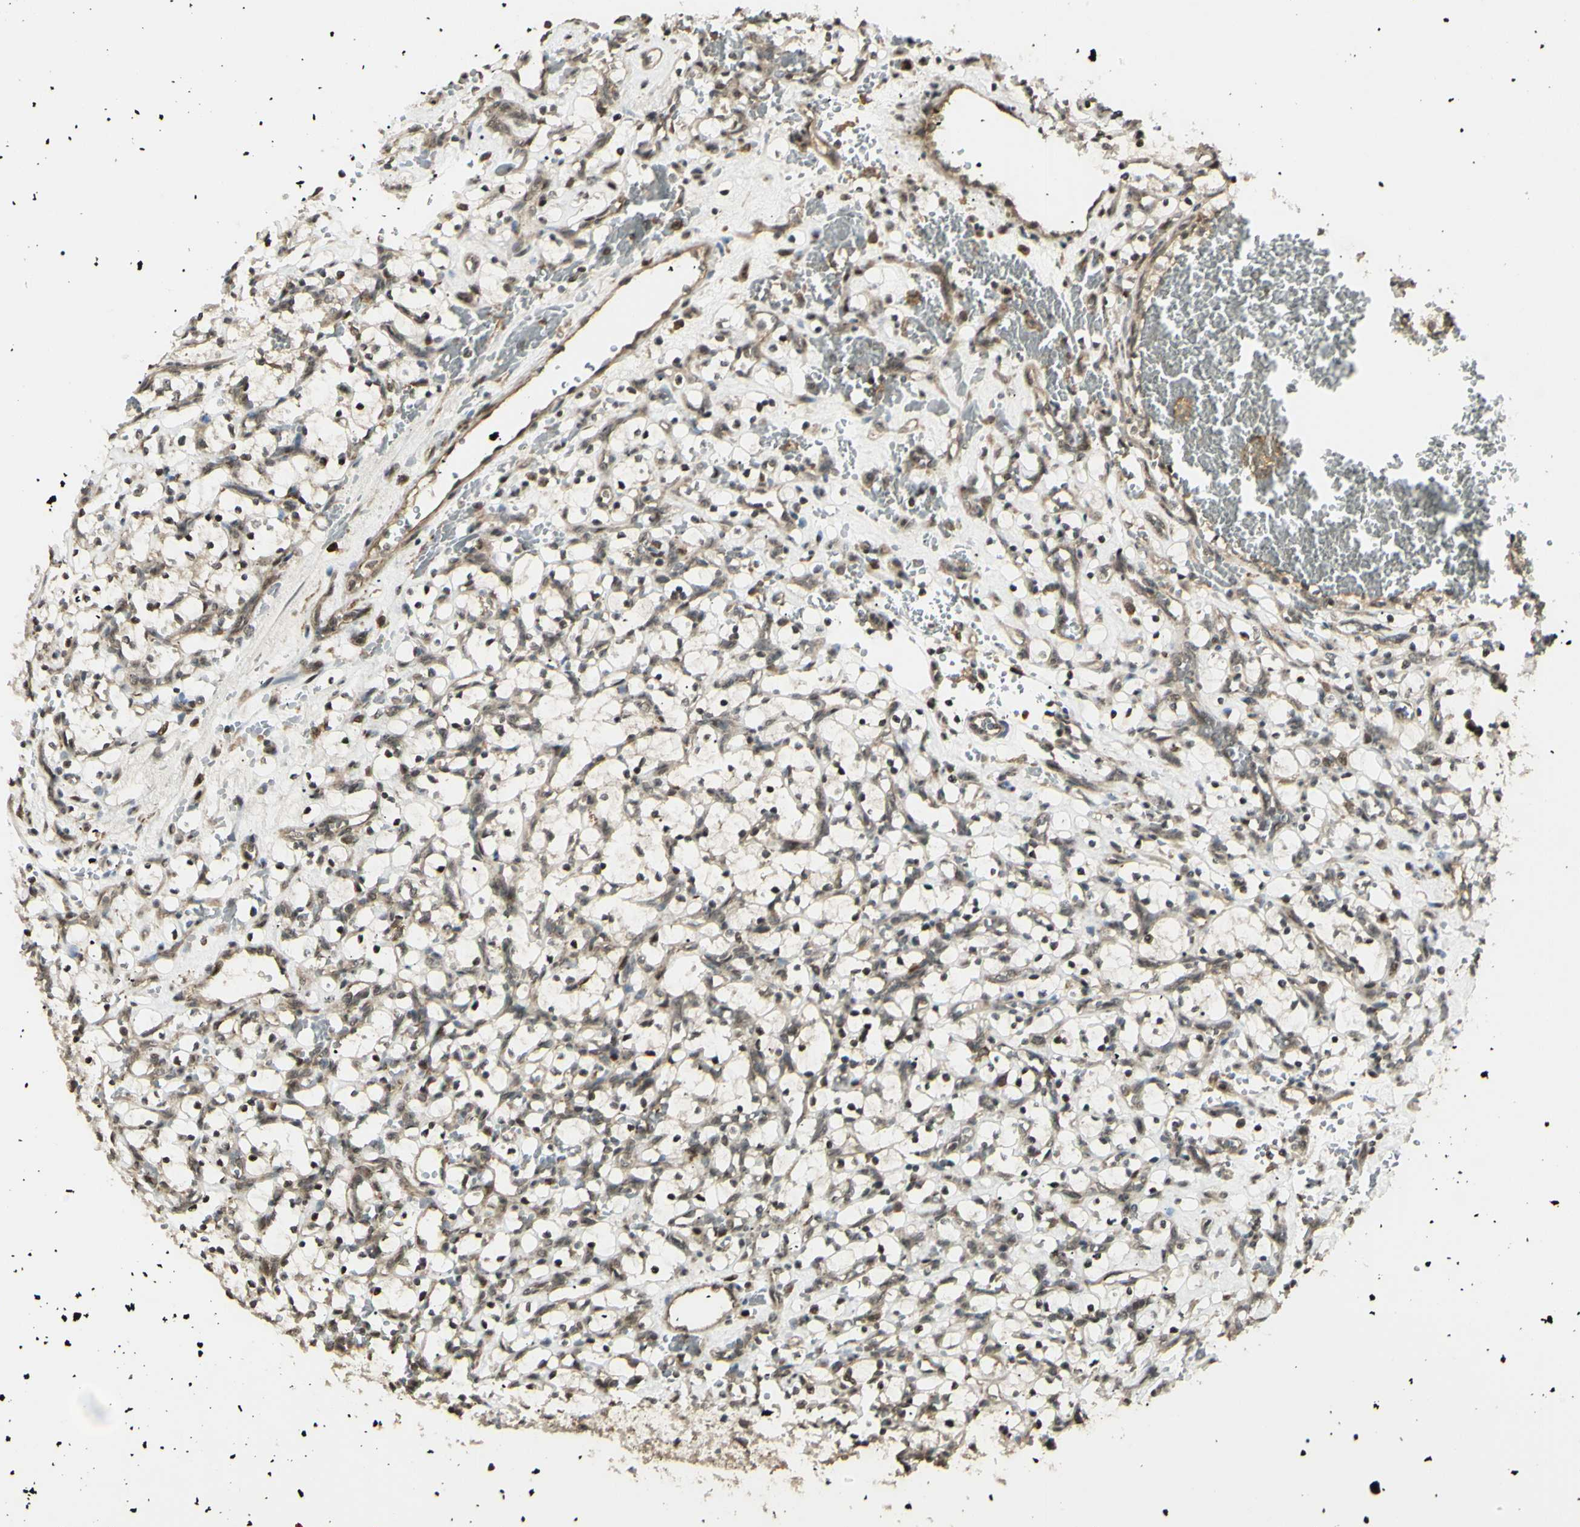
{"staining": {"intensity": "weak", "quantity": "25%-75%", "location": "cytoplasmic/membranous"}, "tissue": "renal cancer", "cell_type": "Tumor cells", "image_type": "cancer", "snomed": [{"axis": "morphology", "description": "Adenocarcinoma, NOS"}, {"axis": "topography", "description": "Kidney"}], "caption": "Immunohistochemical staining of human renal cancer (adenocarcinoma) demonstrates low levels of weak cytoplasmic/membranous expression in about 25%-75% of tumor cells.", "gene": "BLNK", "patient": {"sex": "female", "age": 69}}